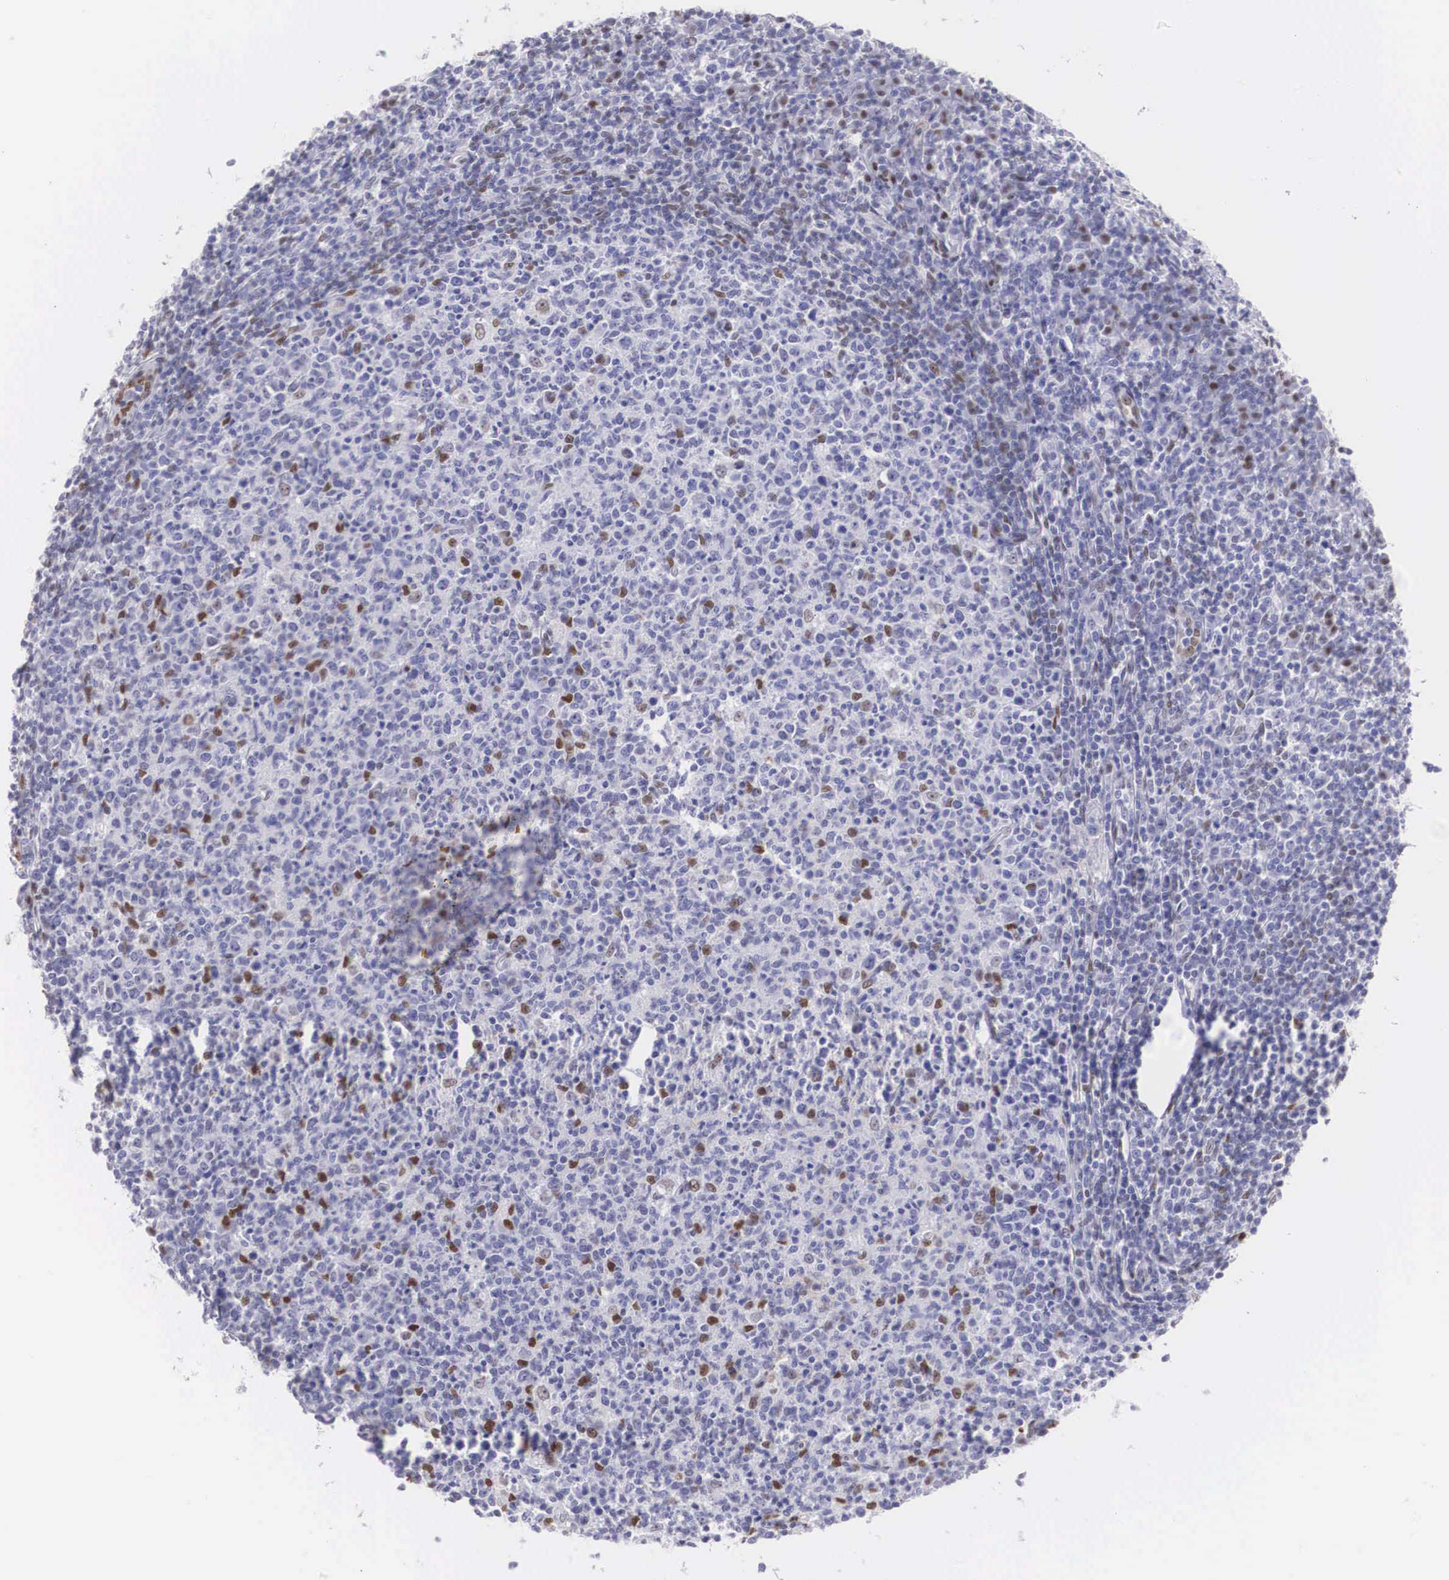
{"staining": {"intensity": "moderate", "quantity": "<25%", "location": "nuclear"}, "tissue": "tonsil", "cell_type": "Germinal center cells", "image_type": "normal", "snomed": [{"axis": "morphology", "description": "Normal tissue, NOS"}, {"axis": "topography", "description": "Tonsil"}], "caption": "About <25% of germinal center cells in benign human tonsil exhibit moderate nuclear protein staining as visualized by brown immunohistochemical staining.", "gene": "HMGN5", "patient": {"sex": "male", "age": 6}}